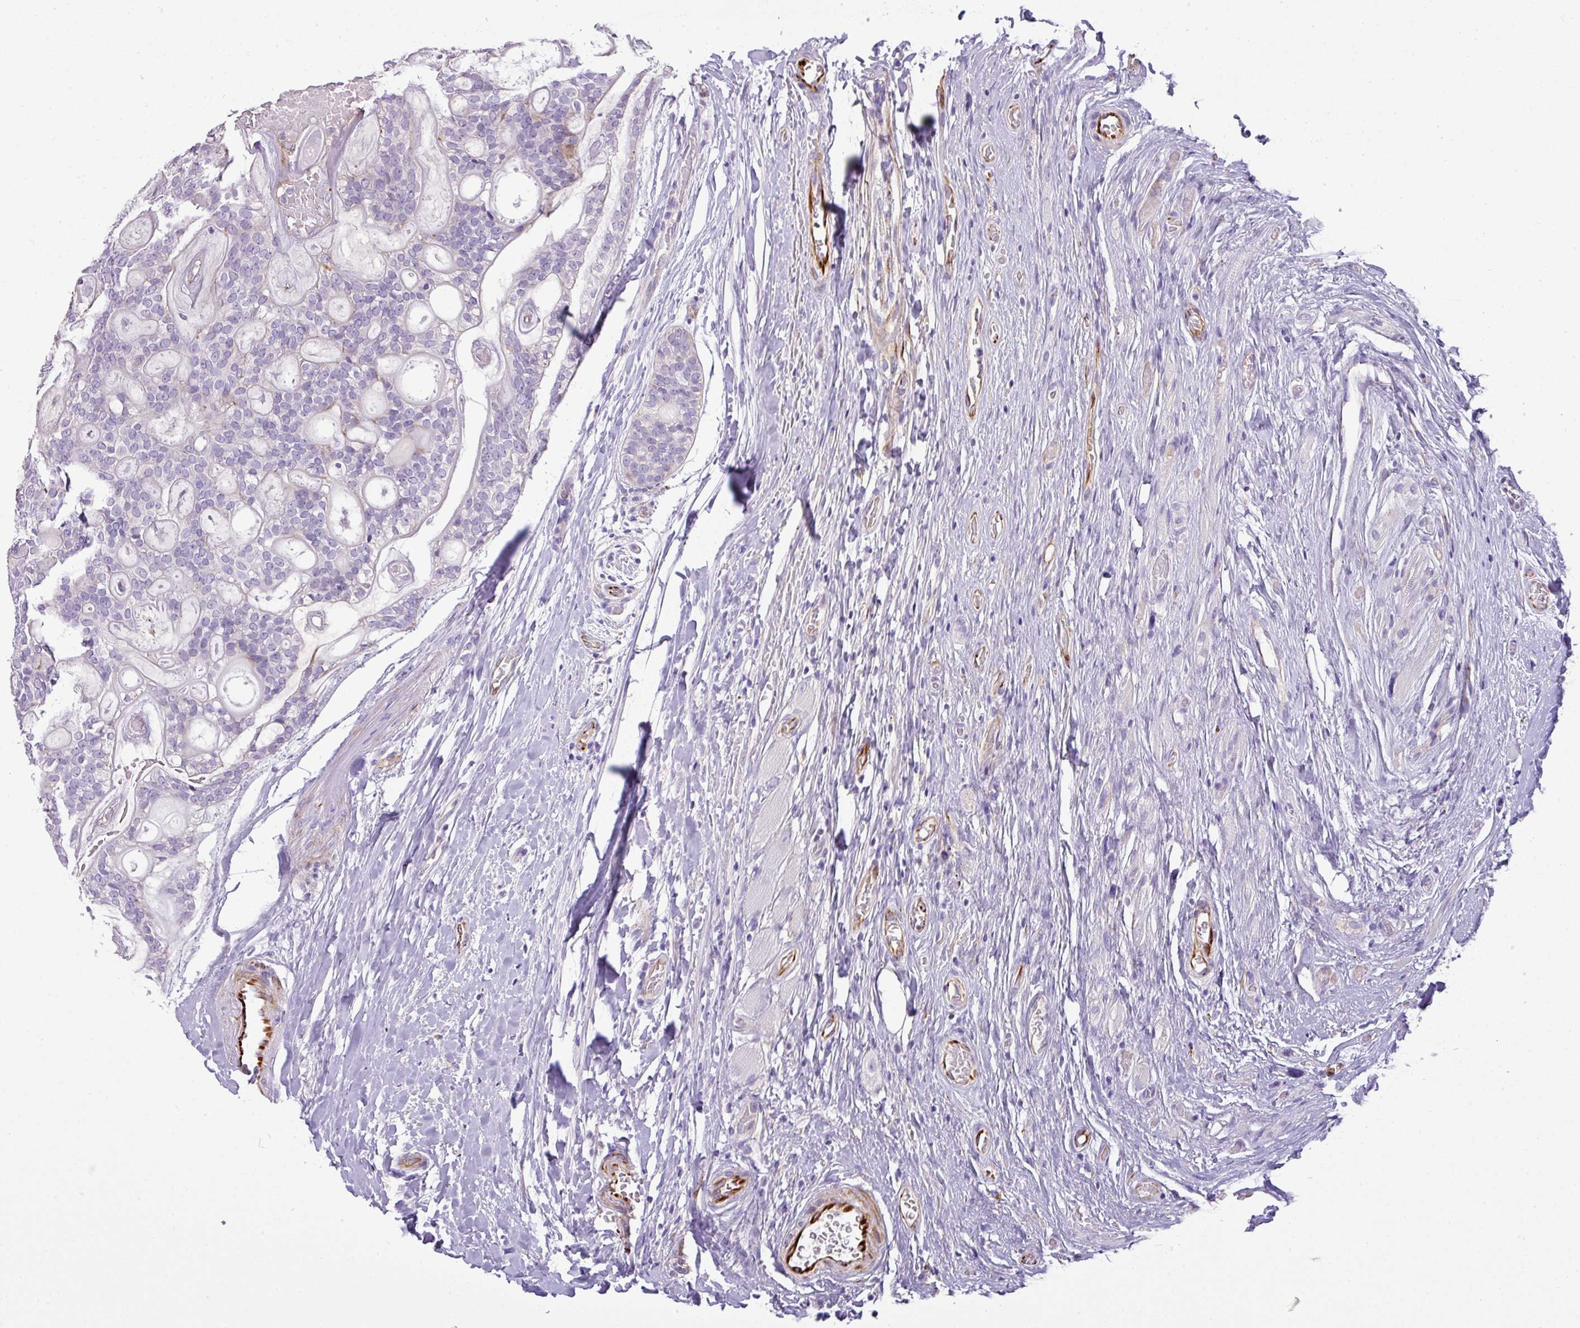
{"staining": {"intensity": "negative", "quantity": "none", "location": "none"}, "tissue": "head and neck cancer", "cell_type": "Tumor cells", "image_type": "cancer", "snomed": [{"axis": "morphology", "description": "Adenocarcinoma, NOS"}, {"axis": "topography", "description": "Head-Neck"}], "caption": "Head and neck cancer (adenocarcinoma) stained for a protein using IHC shows no staining tumor cells.", "gene": "ENSG00000273748", "patient": {"sex": "male", "age": 66}}